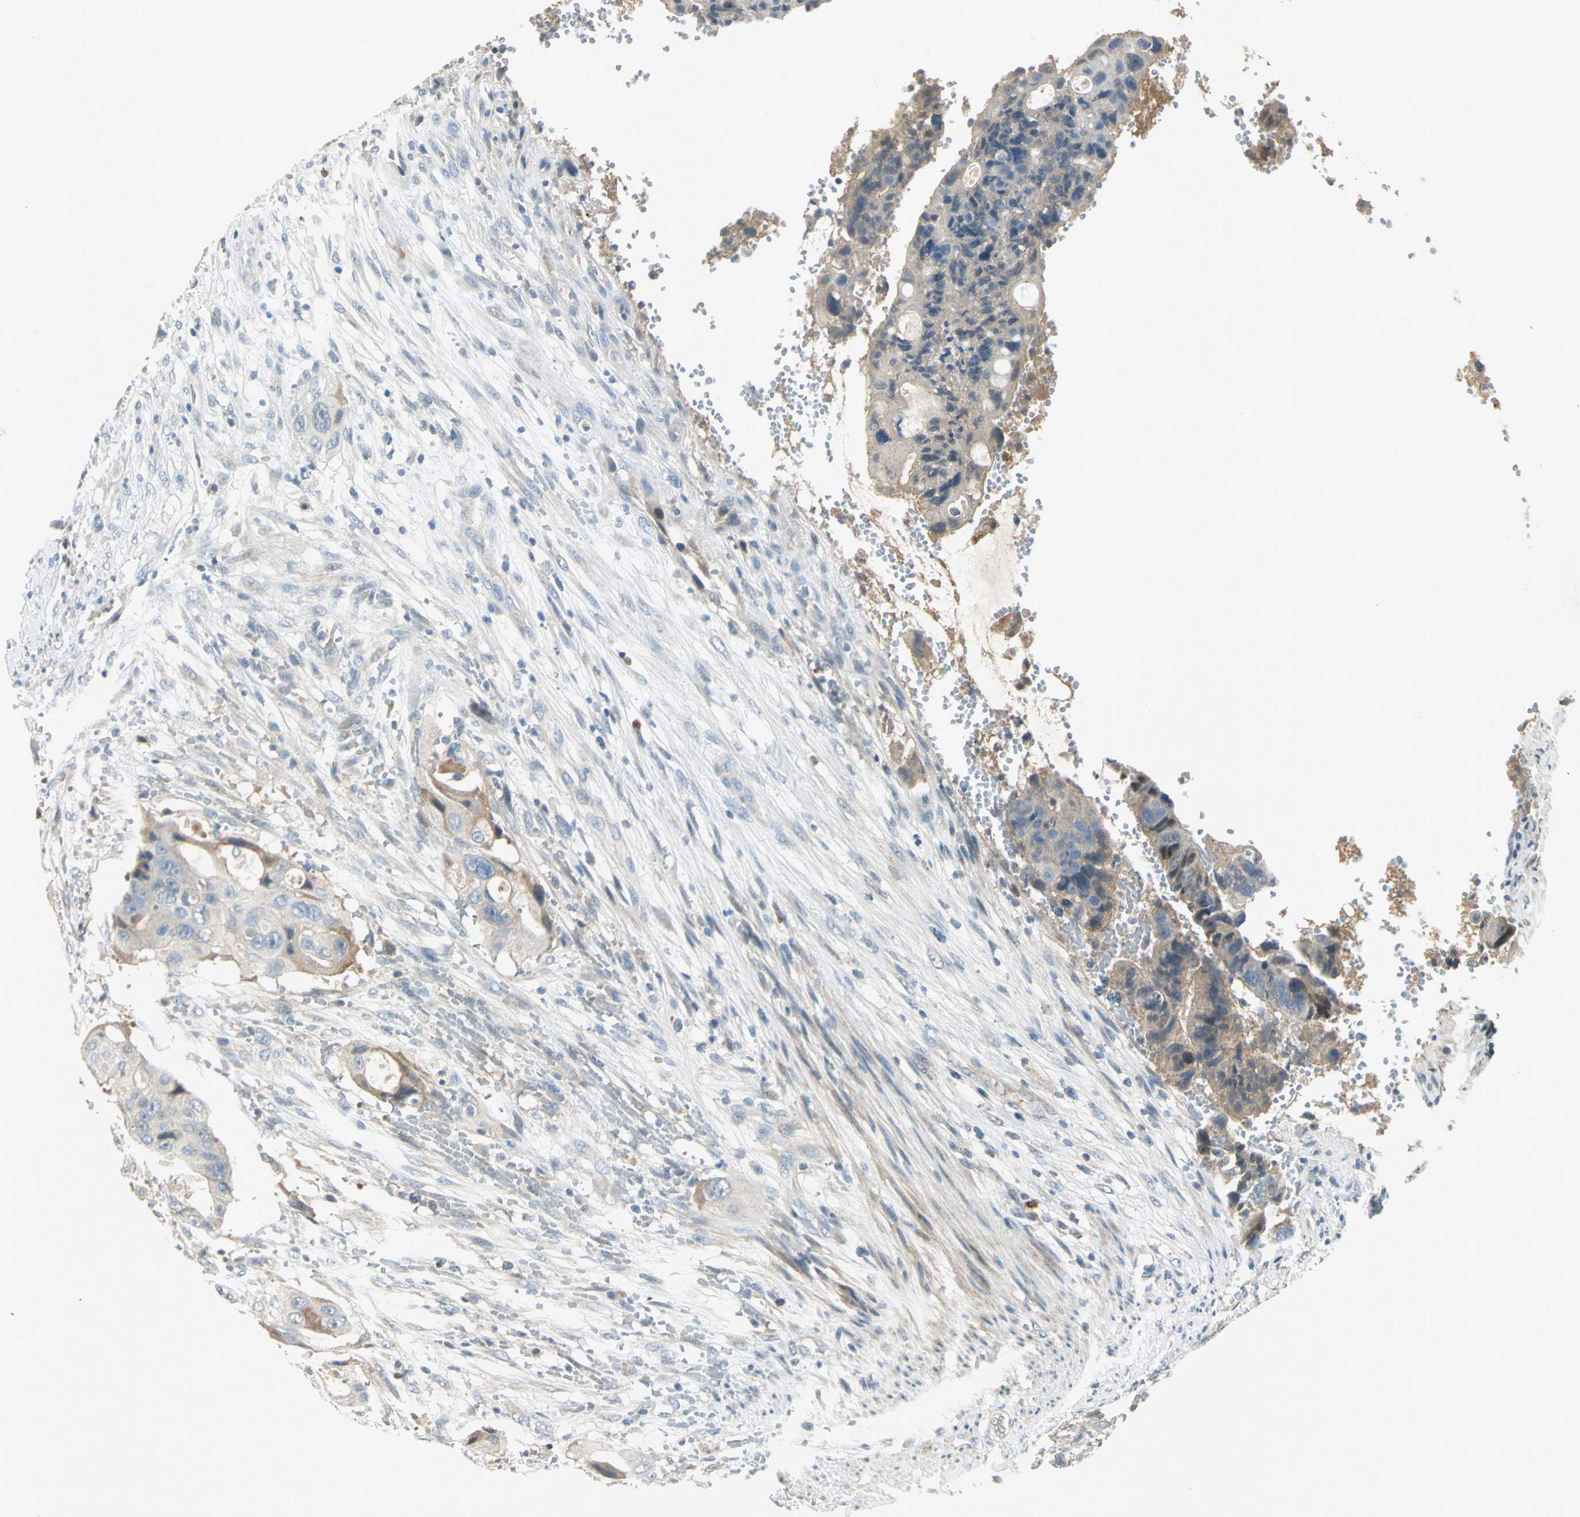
{"staining": {"intensity": "weak", "quantity": "<25%", "location": "cytoplasmic/membranous"}, "tissue": "colorectal cancer", "cell_type": "Tumor cells", "image_type": "cancer", "snomed": [{"axis": "morphology", "description": "Adenocarcinoma, NOS"}, {"axis": "topography", "description": "Colon"}], "caption": "IHC photomicrograph of colorectal cancer (adenocarcinoma) stained for a protein (brown), which exhibits no positivity in tumor cells.", "gene": "PROC", "patient": {"sex": "female", "age": 57}}